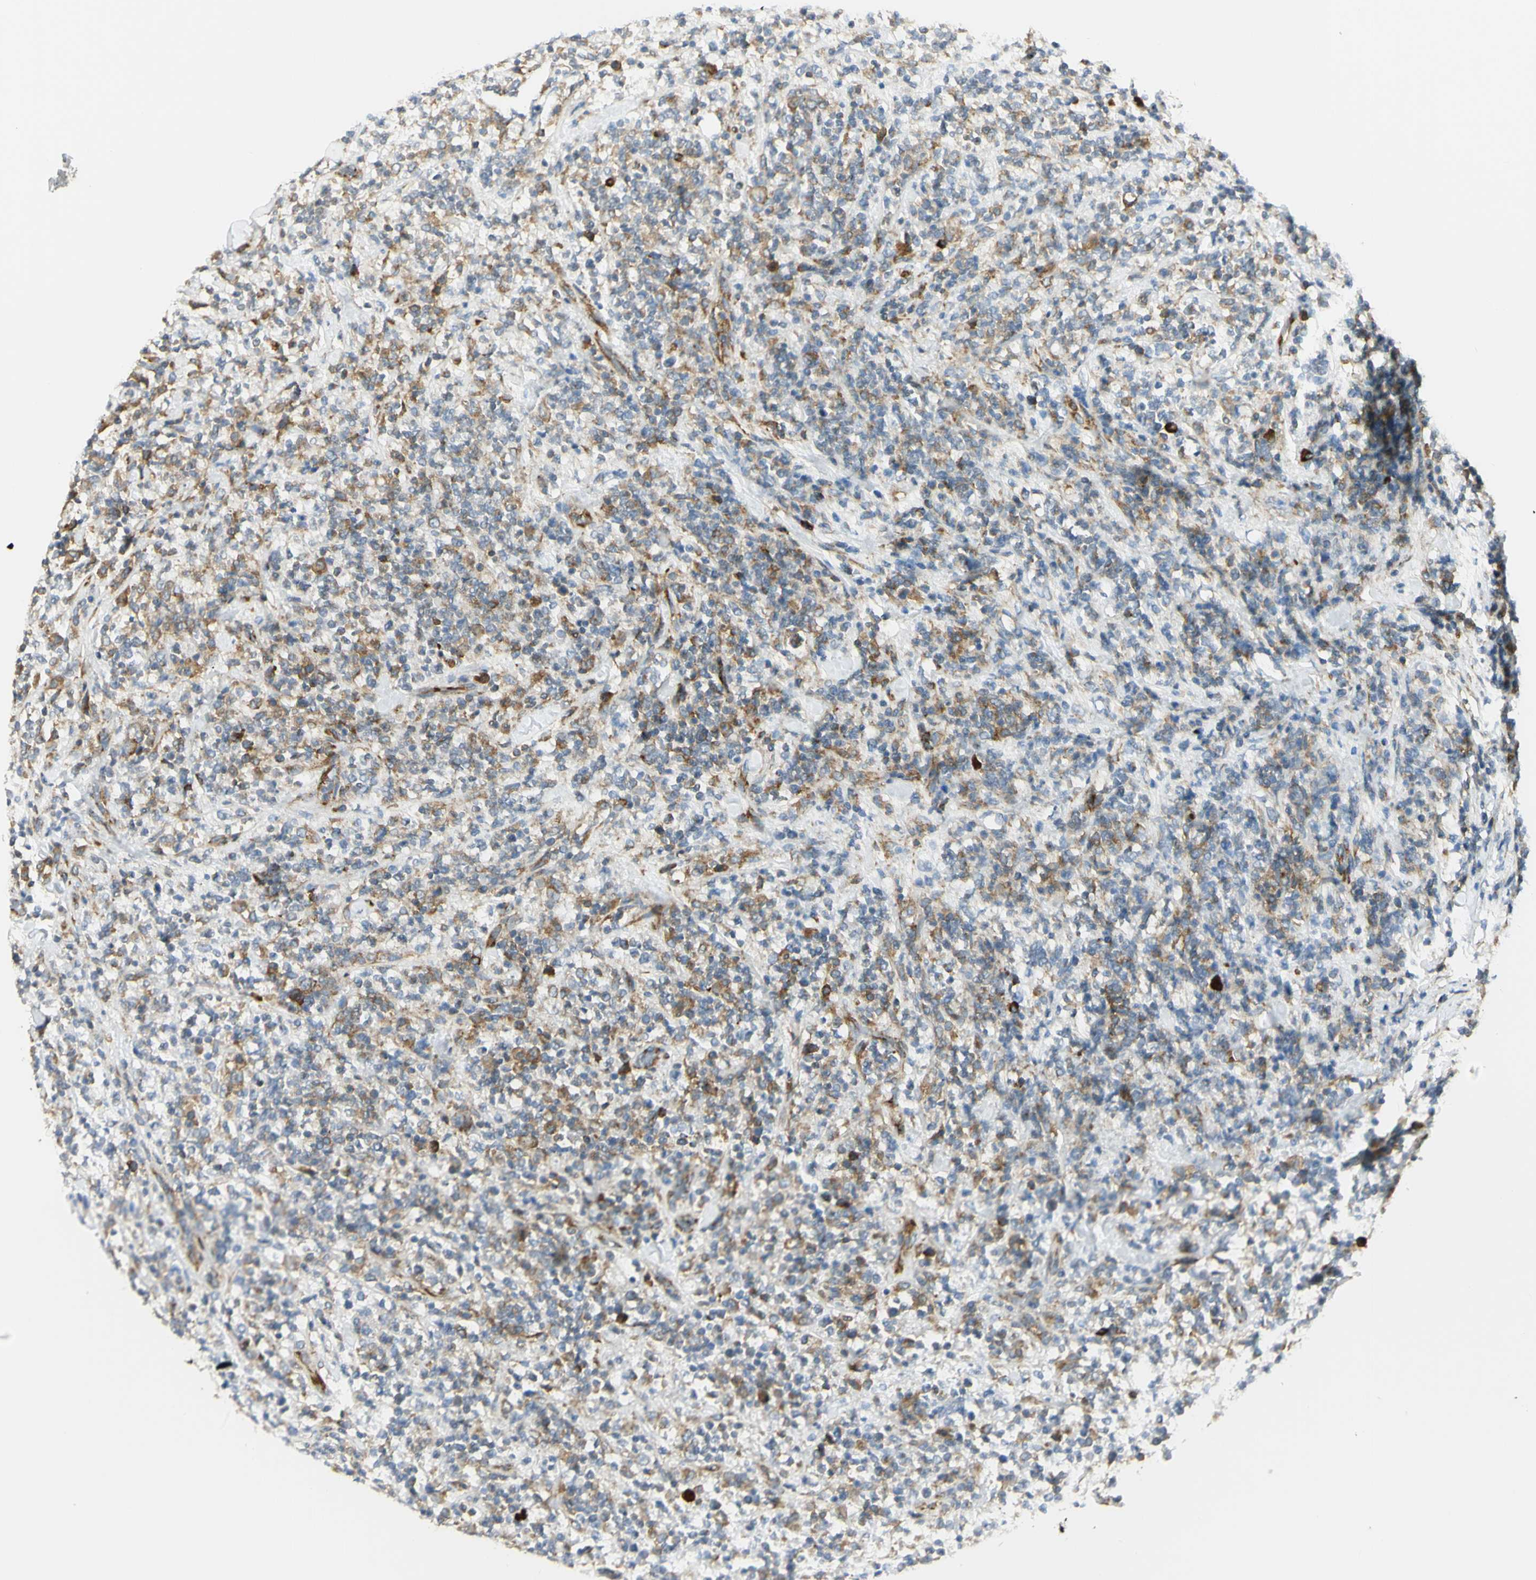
{"staining": {"intensity": "weak", "quantity": ">75%", "location": "cytoplasmic/membranous"}, "tissue": "lymphoma", "cell_type": "Tumor cells", "image_type": "cancer", "snomed": [{"axis": "morphology", "description": "Malignant lymphoma, non-Hodgkin's type, High grade"}, {"axis": "topography", "description": "Soft tissue"}], "caption": "Brown immunohistochemical staining in lymphoma displays weak cytoplasmic/membranous staining in about >75% of tumor cells.", "gene": "MANF", "patient": {"sex": "male", "age": 18}}